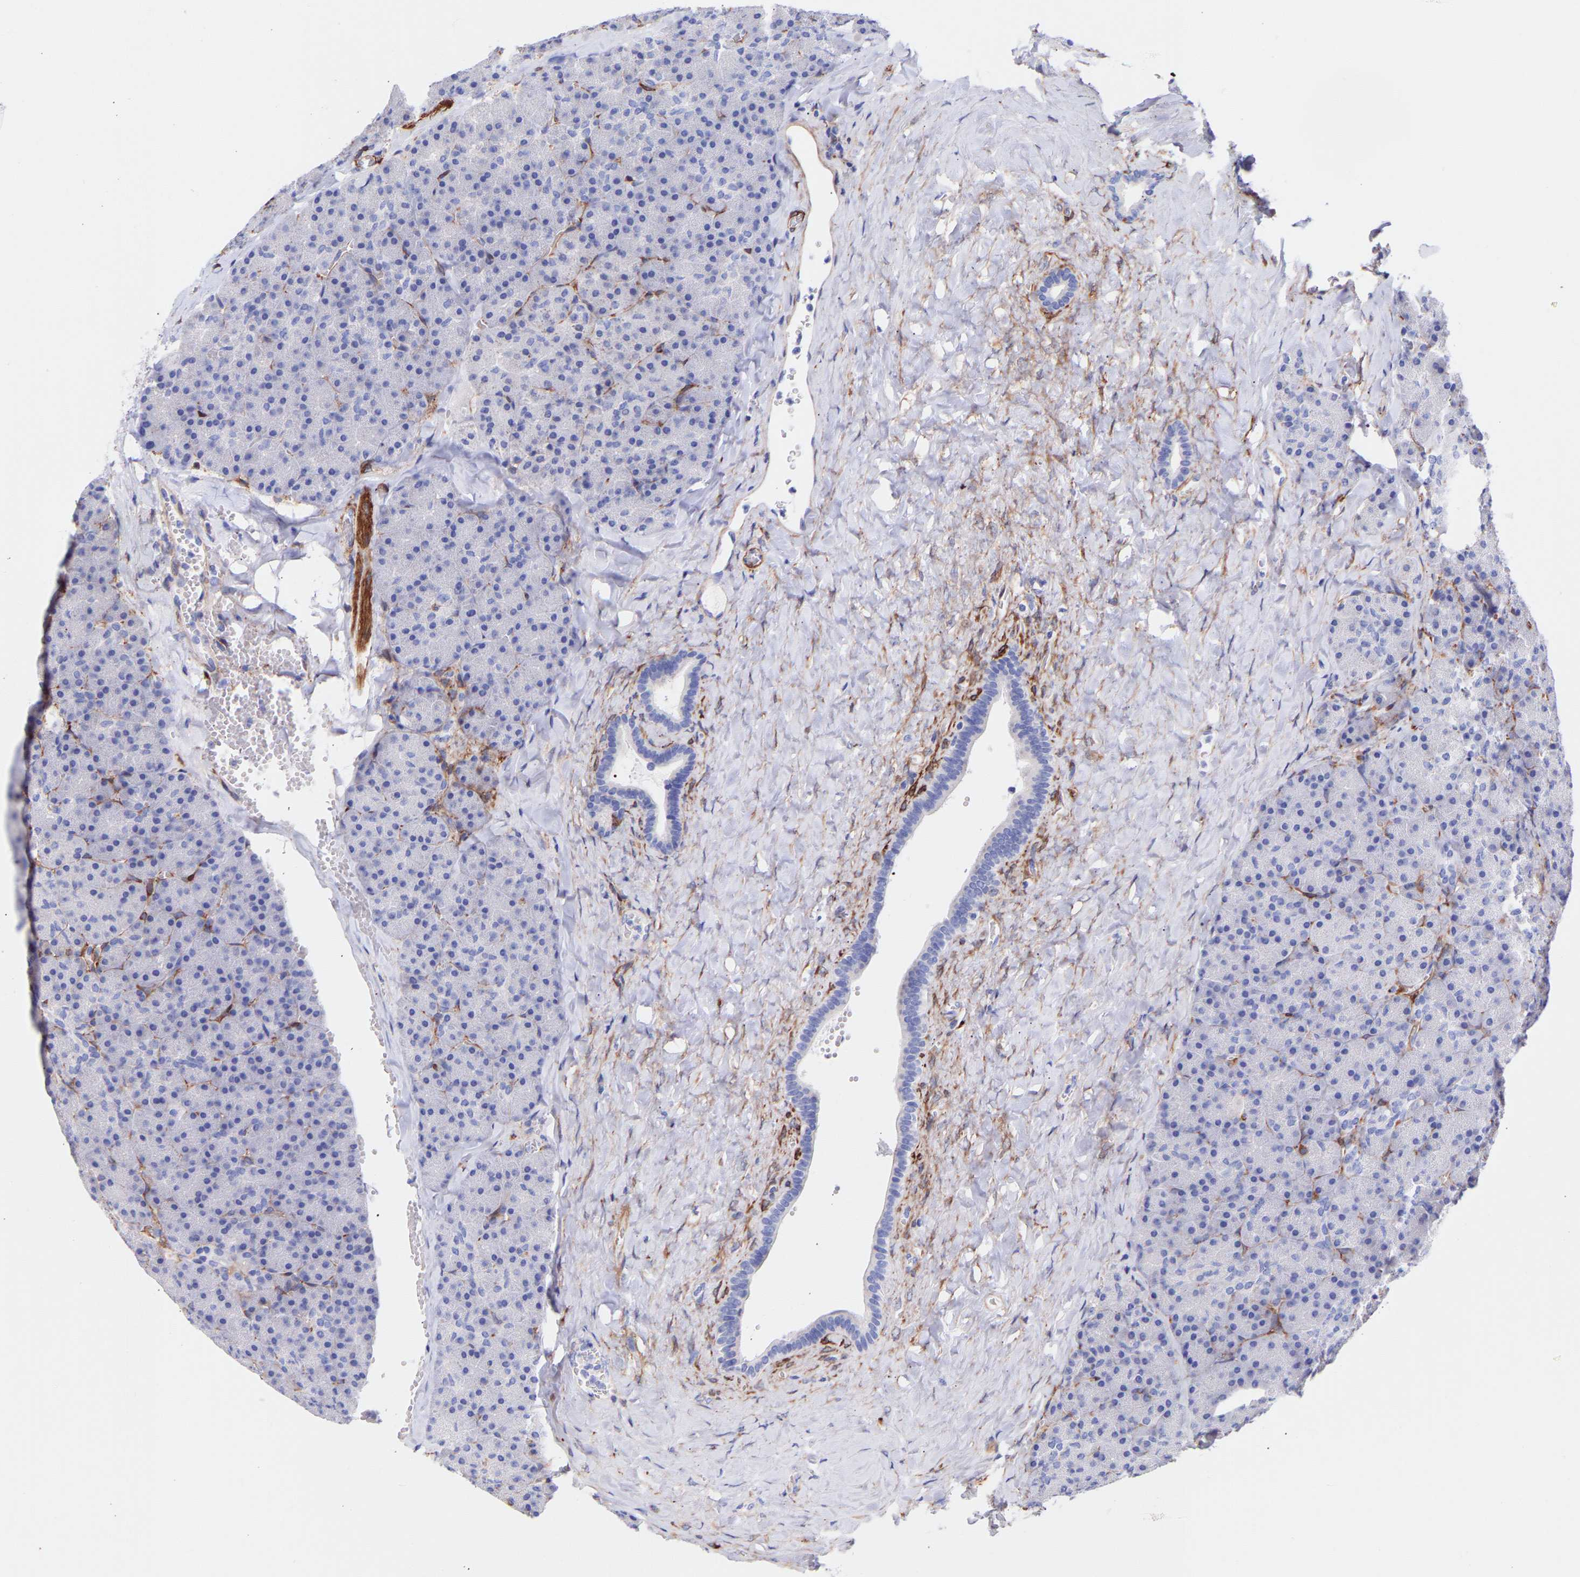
{"staining": {"intensity": "negative", "quantity": "none", "location": "none"}, "tissue": "pancreas", "cell_type": "Exocrine glandular cells", "image_type": "normal", "snomed": [{"axis": "morphology", "description": "Normal tissue, NOS"}, {"axis": "morphology", "description": "Carcinoid, malignant, NOS"}, {"axis": "topography", "description": "Pancreas"}], "caption": "A micrograph of human pancreas is negative for staining in exocrine glandular cells. Brightfield microscopy of immunohistochemistry stained with DAB (brown) and hematoxylin (blue), captured at high magnification.", "gene": "AMPH", "patient": {"sex": "female", "age": 35}}